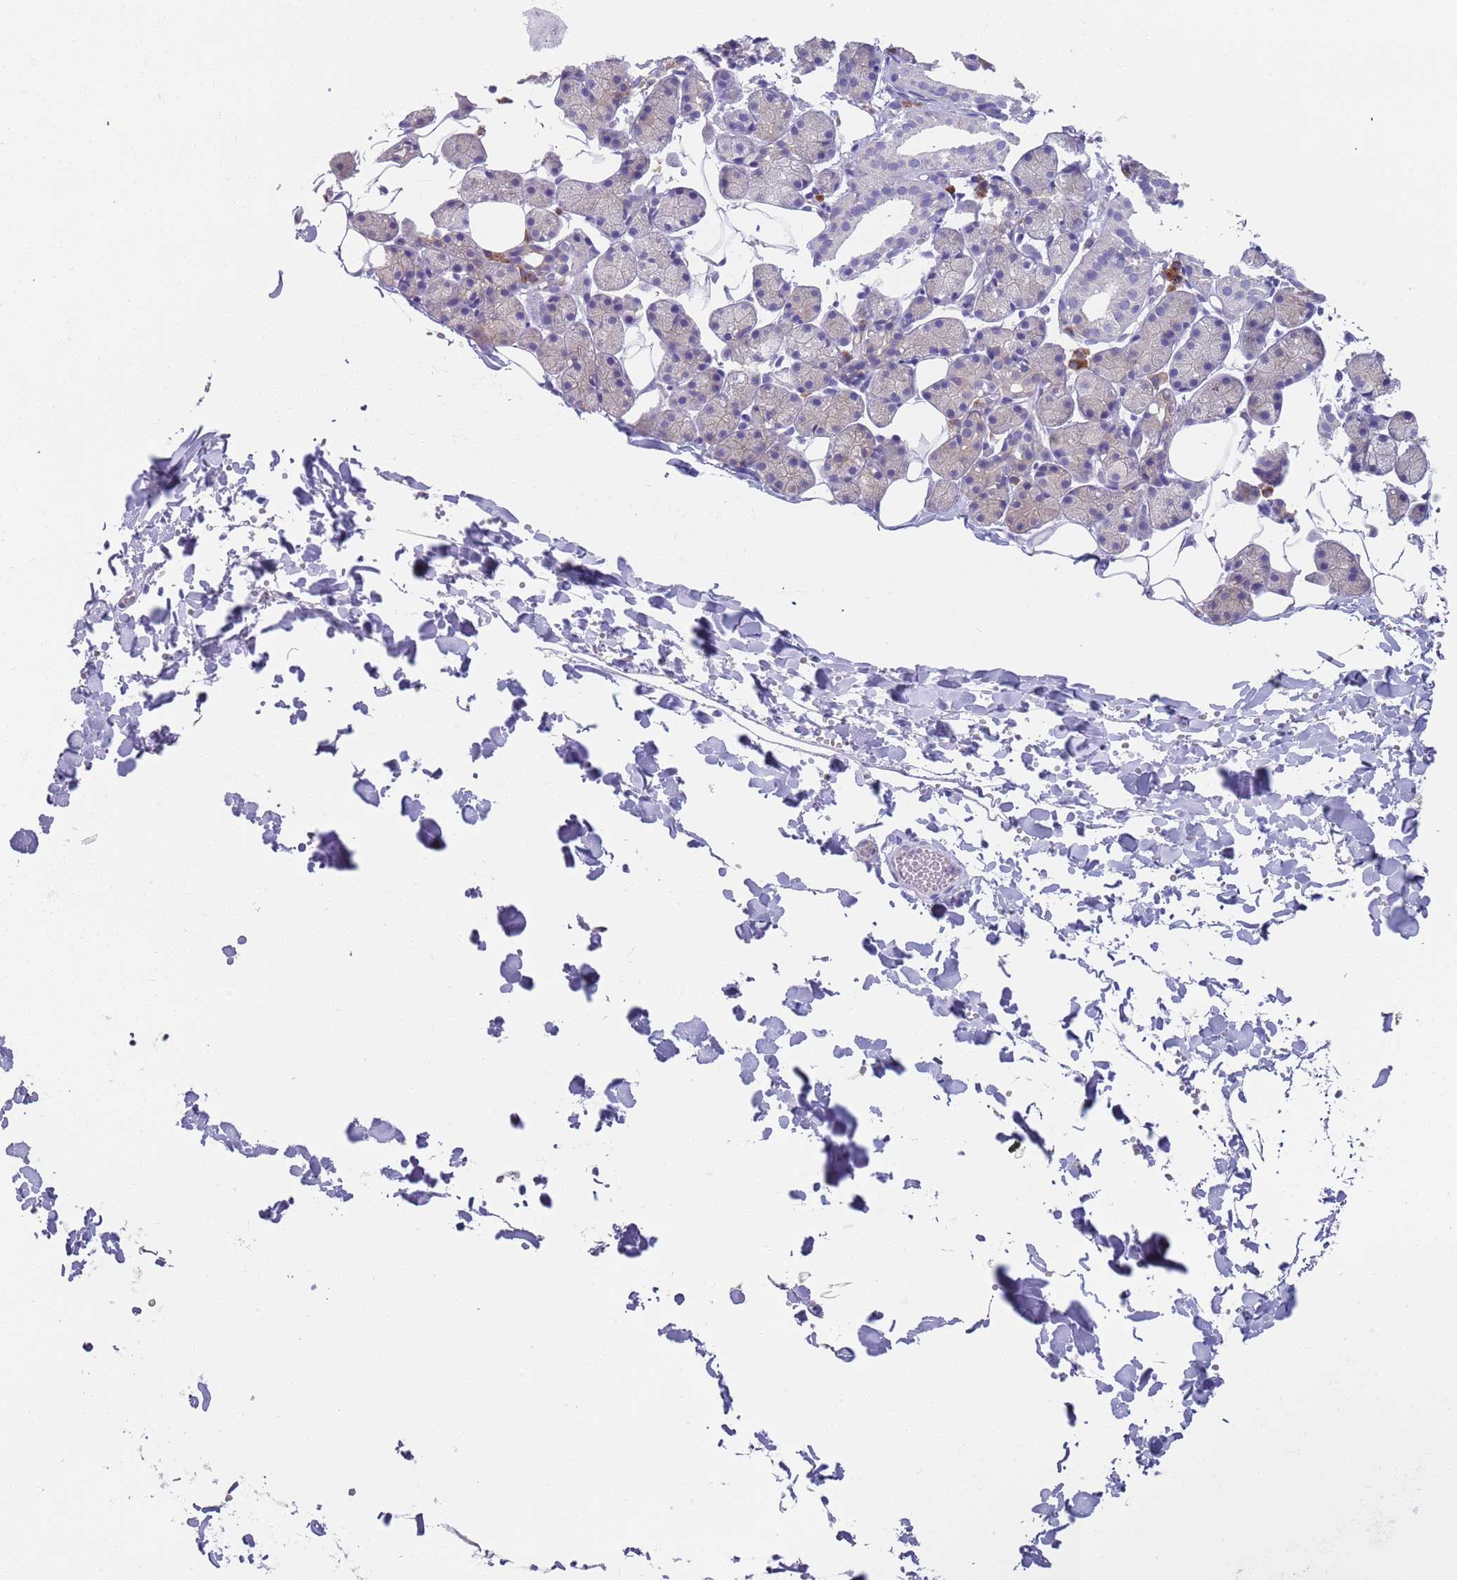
{"staining": {"intensity": "weak", "quantity": "25%-75%", "location": "cytoplasmic/membranous"}, "tissue": "salivary gland", "cell_type": "Glandular cells", "image_type": "normal", "snomed": [{"axis": "morphology", "description": "Normal tissue, NOS"}, {"axis": "topography", "description": "Salivary gland"}], "caption": "Immunohistochemical staining of unremarkable human salivary gland displays weak cytoplasmic/membranous protein staining in approximately 25%-75% of glandular cells.", "gene": "TYW1B", "patient": {"sex": "female", "age": 33}}